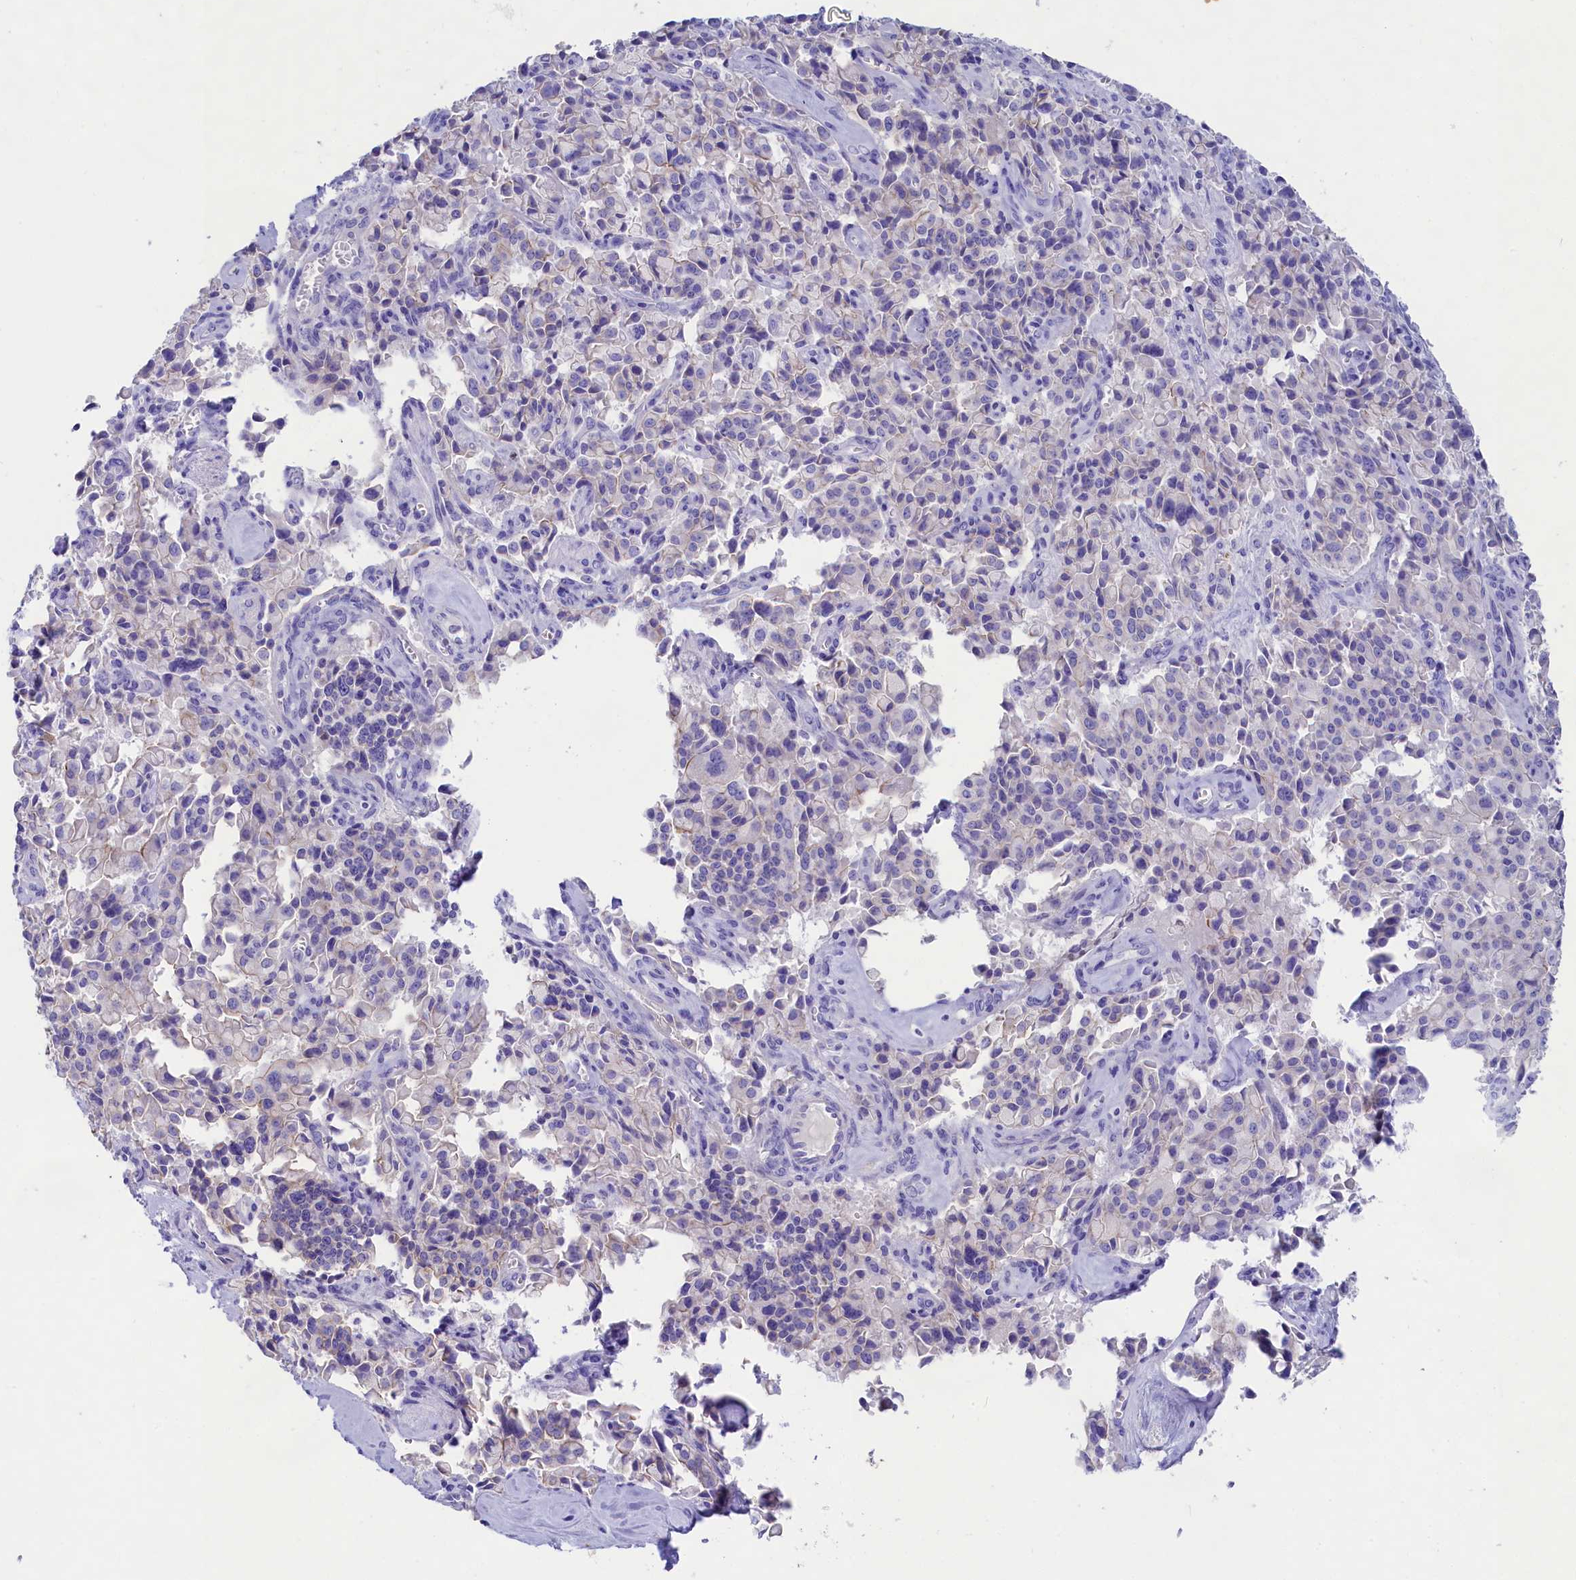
{"staining": {"intensity": "negative", "quantity": "none", "location": "none"}, "tissue": "pancreatic cancer", "cell_type": "Tumor cells", "image_type": "cancer", "snomed": [{"axis": "morphology", "description": "Adenocarcinoma, NOS"}, {"axis": "topography", "description": "Pancreas"}], "caption": "Tumor cells are negative for protein expression in human pancreatic cancer.", "gene": "SULT2A1", "patient": {"sex": "male", "age": 65}}